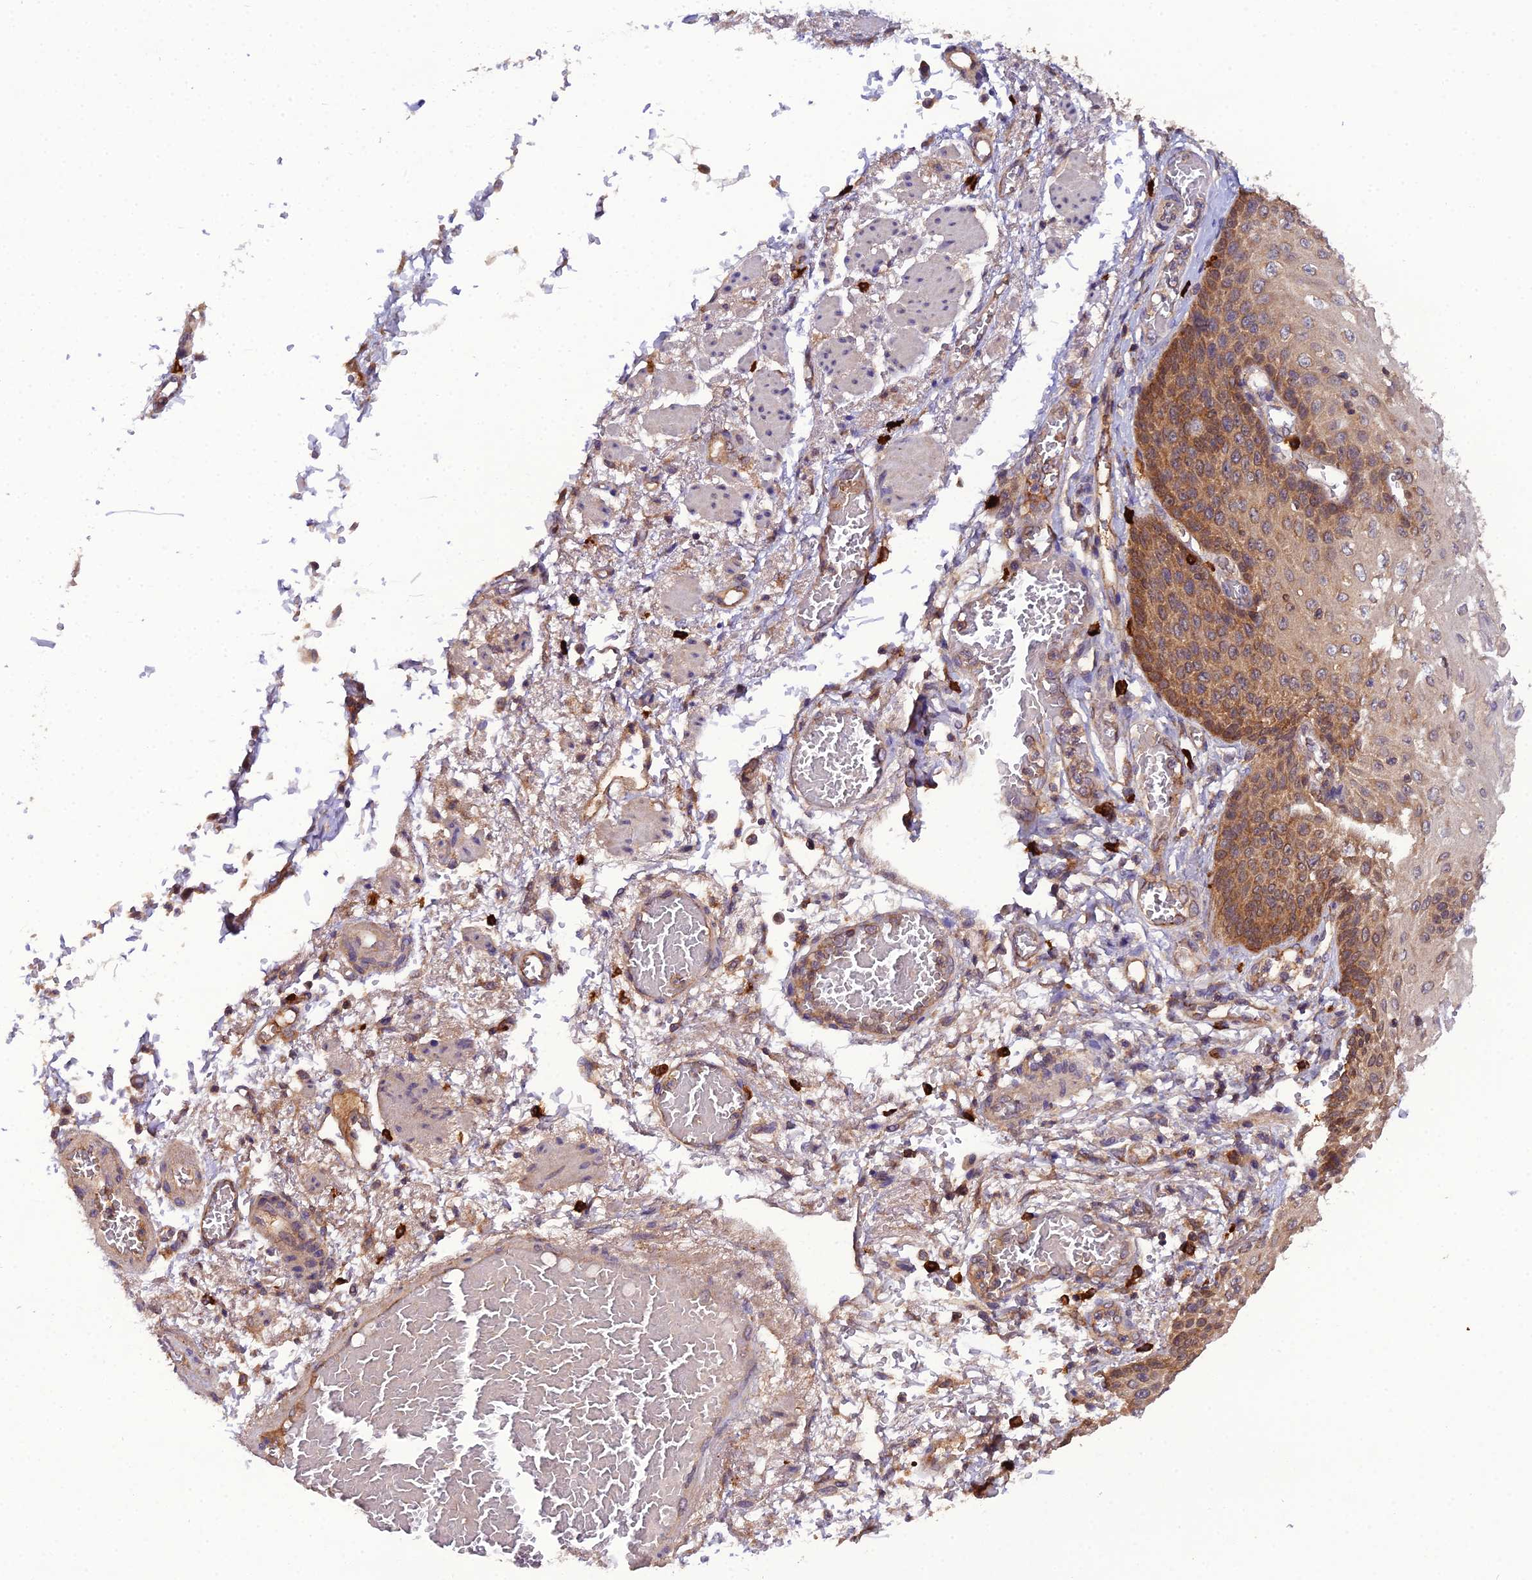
{"staining": {"intensity": "moderate", "quantity": "25%-75%", "location": "cytoplasmic/membranous"}, "tissue": "esophagus", "cell_type": "Squamous epithelial cells", "image_type": "normal", "snomed": [{"axis": "morphology", "description": "Normal tissue, NOS"}, {"axis": "topography", "description": "Esophagus"}], "caption": "Benign esophagus exhibits moderate cytoplasmic/membranous positivity in about 25%-75% of squamous epithelial cells, visualized by immunohistochemistry. (Brightfield microscopy of DAB IHC at high magnification).", "gene": "TMEM258", "patient": {"sex": "male", "age": 81}}